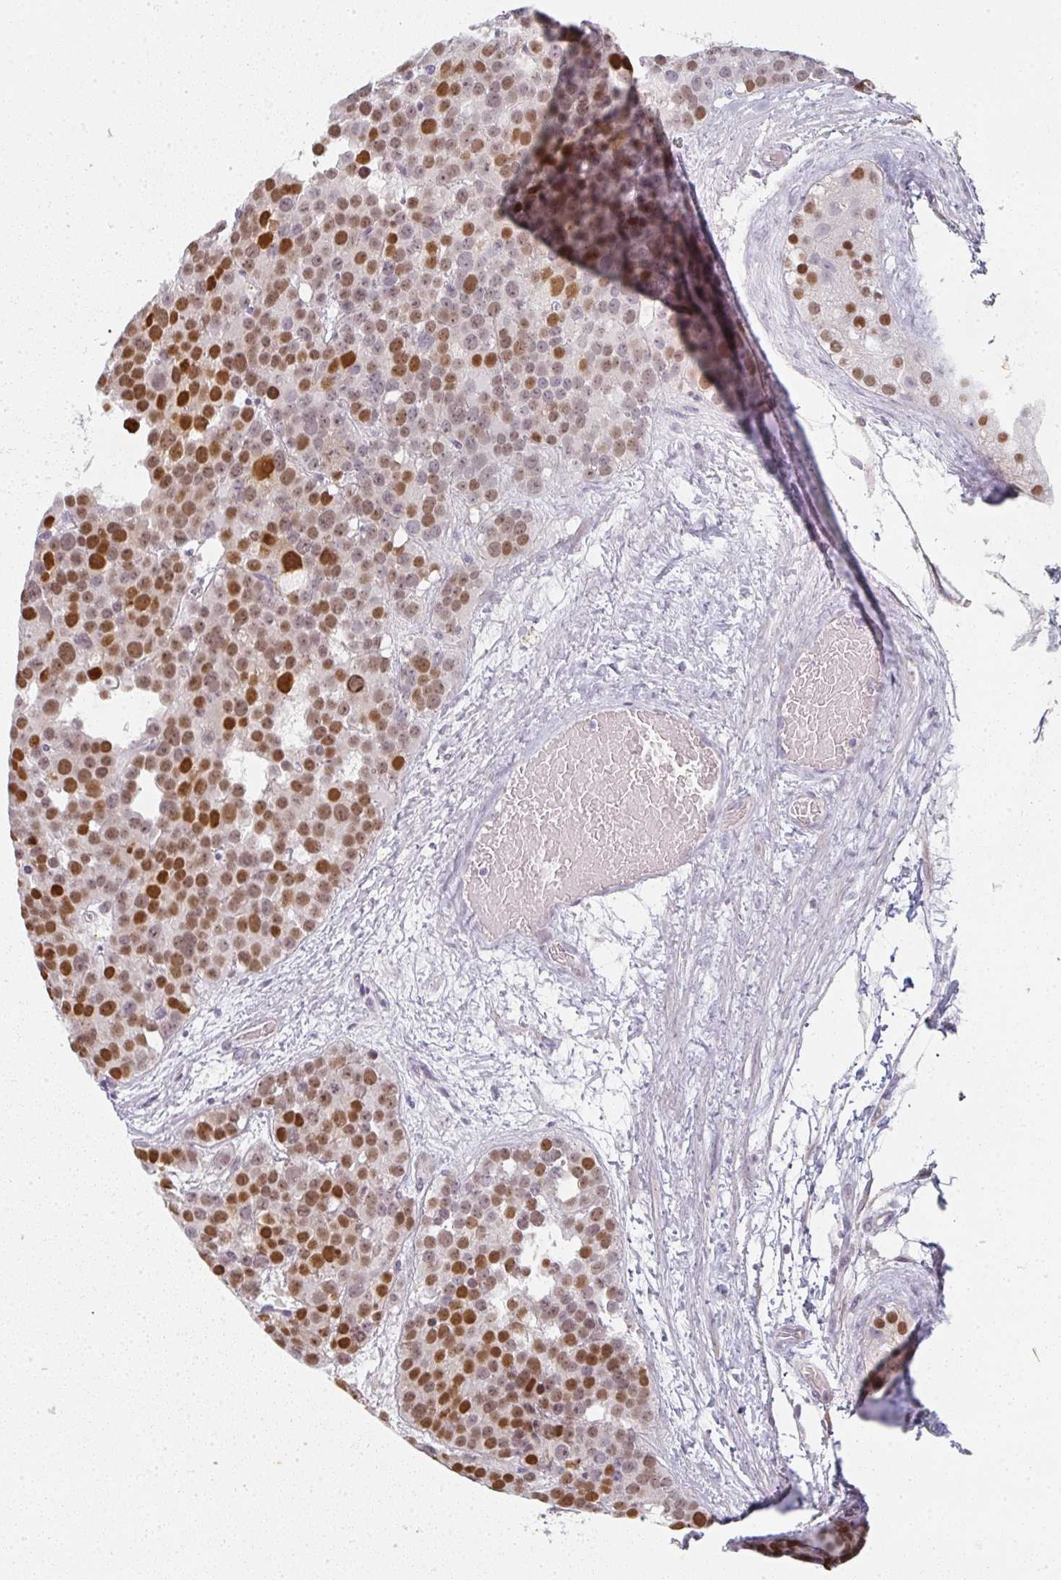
{"staining": {"intensity": "moderate", "quantity": ">75%", "location": "nuclear"}, "tissue": "testis cancer", "cell_type": "Tumor cells", "image_type": "cancer", "snomed": [{"axis": "morphology", "description": "Seminoma, NOS"}, {"axis": "topography", "description": "Testis"}], "caption": "Immunohistochemistry (IHC) image of testis seminoma stained for a protein (brown), which reveals medium levels of moderate nuclear expression in approximately >75% of tumor cells.", "gene": "RBBP6", "patient": {"sex": "male", "age": 71}}